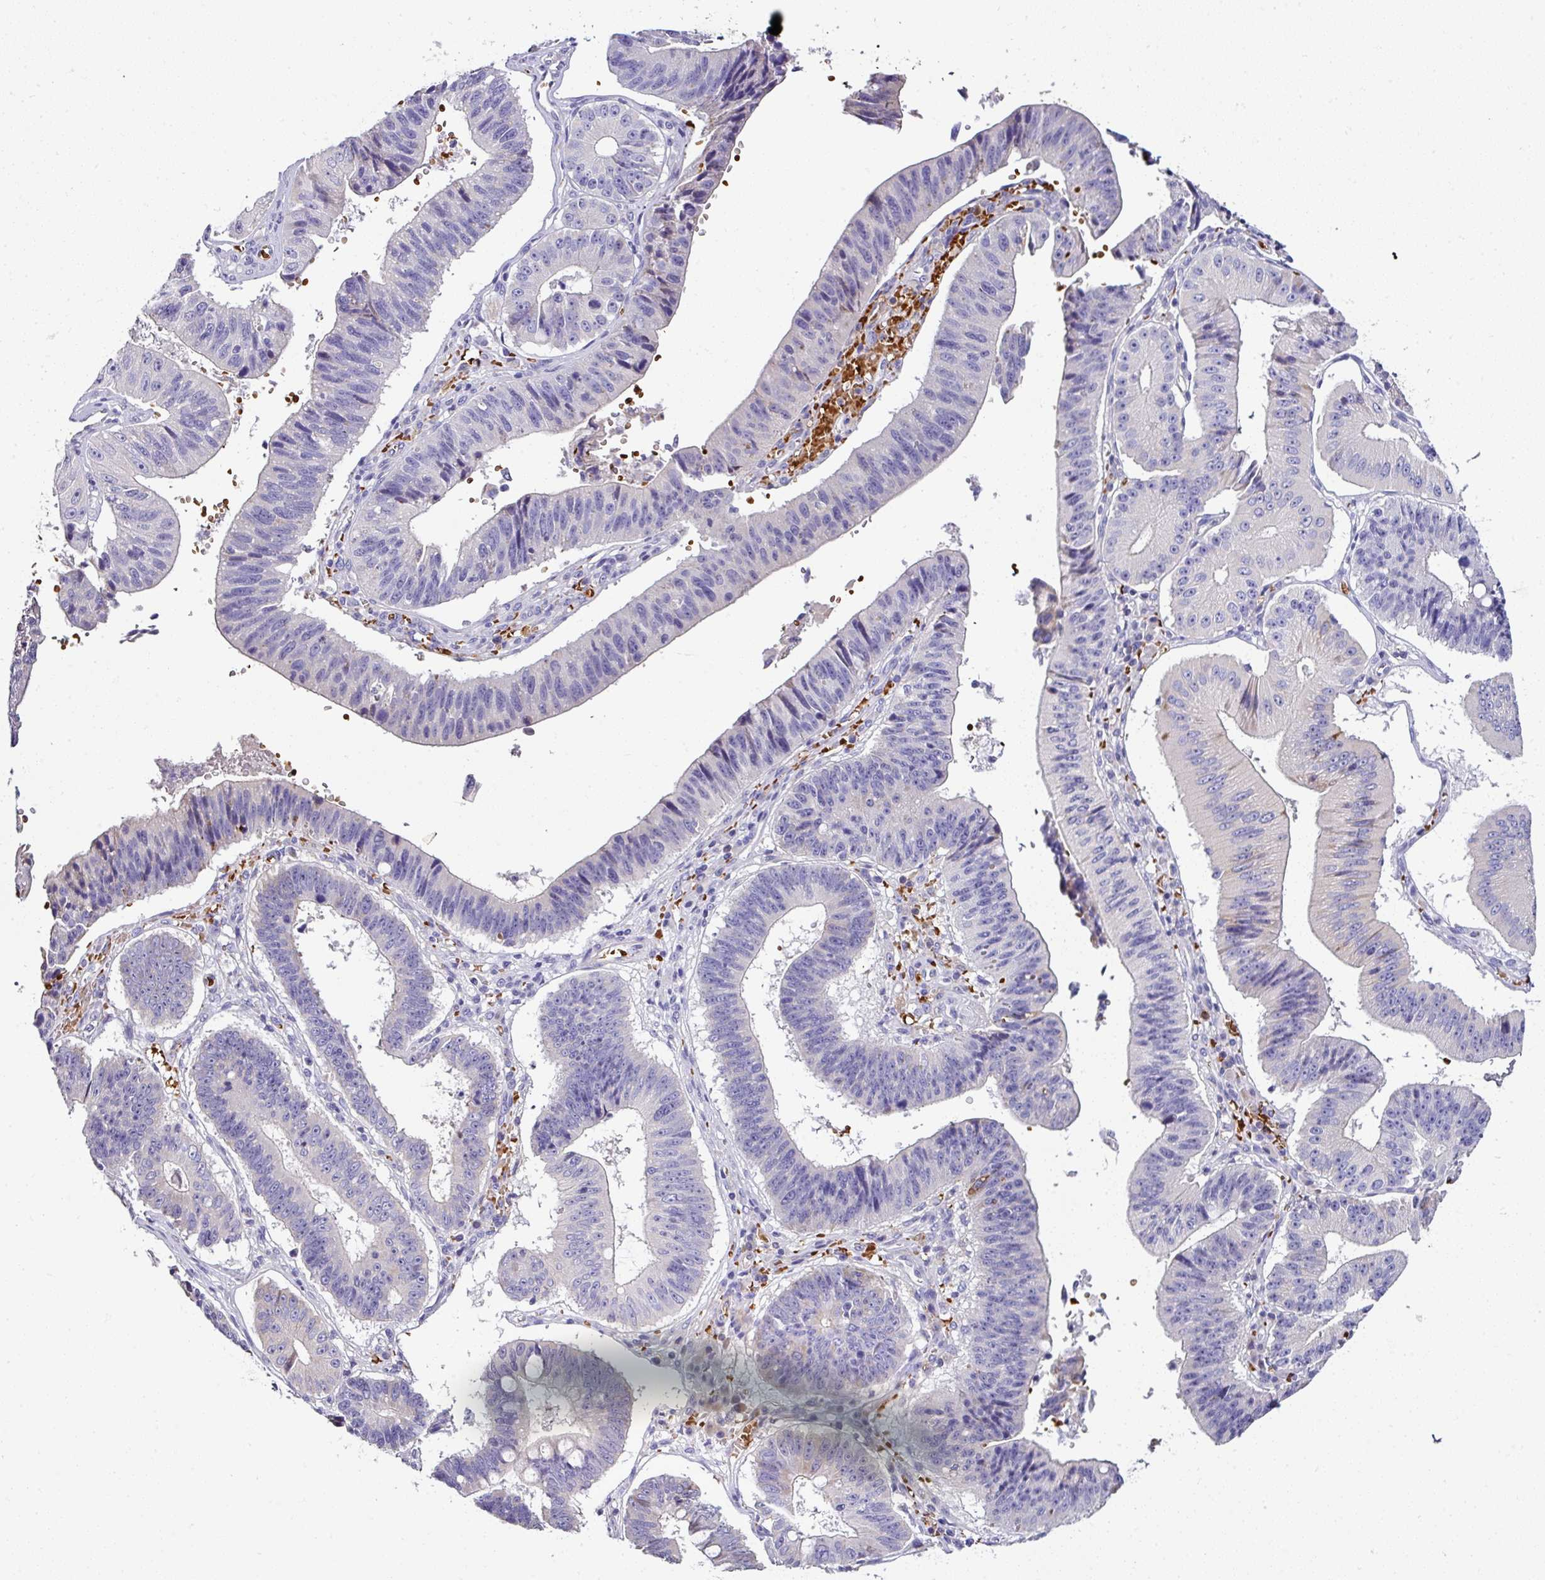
{"staining": {"intensity": "negative", "quantity": "none", "location": "none"}, "tissue": "stomach cancer", "cell_type": "Tumor cells", "image_type": "cancer", "snomed": [{"axis": "morphology", "description": "Adenocarcinoma, NOS"}, {"axis": "topography", "description": "Stomach"}], "caption": "This image is of stomach cancer (adenocarcinoma) stained with immunohistochemistry to label a protein in brown with the nuclei are counter-stained blue. There is no expression in tumor cells. Nuclei are stained in blue.", "gene": "NAPSA", "patient": {"sex": "male", "age": 59}}